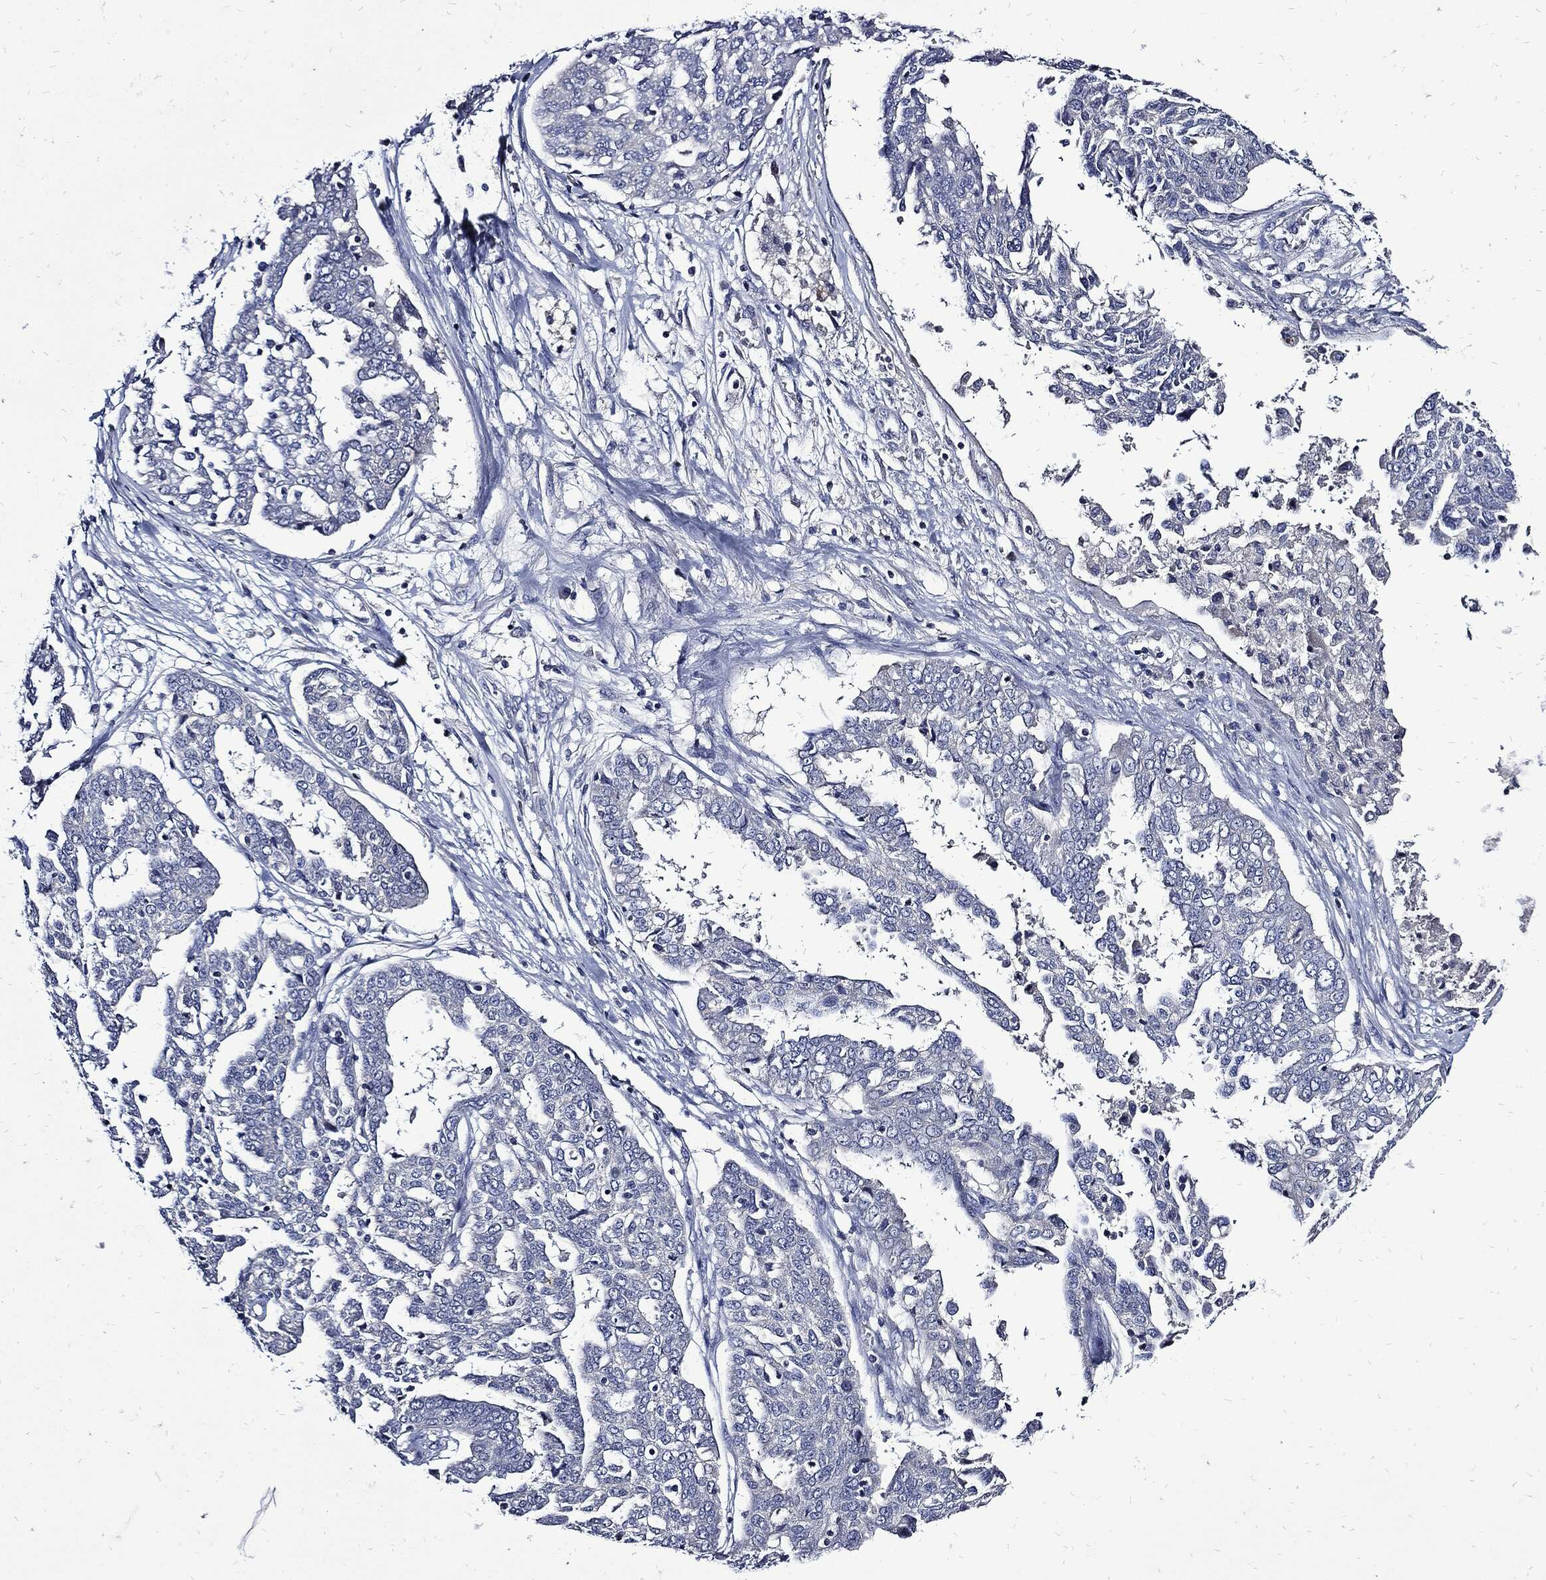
{"staining": {"intensity": "negative", "quantity": "none", "location": "none"}, "tissue": "ovarian cancer", "cell_type": "Tumor cells", "image_type": "cancer", "snomed": [{"axis": "morphology", "description": "Cystadenocarcinoma, serous, NOS"}, {"axis": "topography", "description": "Ovary"}], "caption": "Immunohistochemistry (IHC) of serous cystadenocarcinoma (ovarian) exhibits no expression in tumor cells.", "gene": "CPE", "patient": {"sex": "female", "age": 67}}